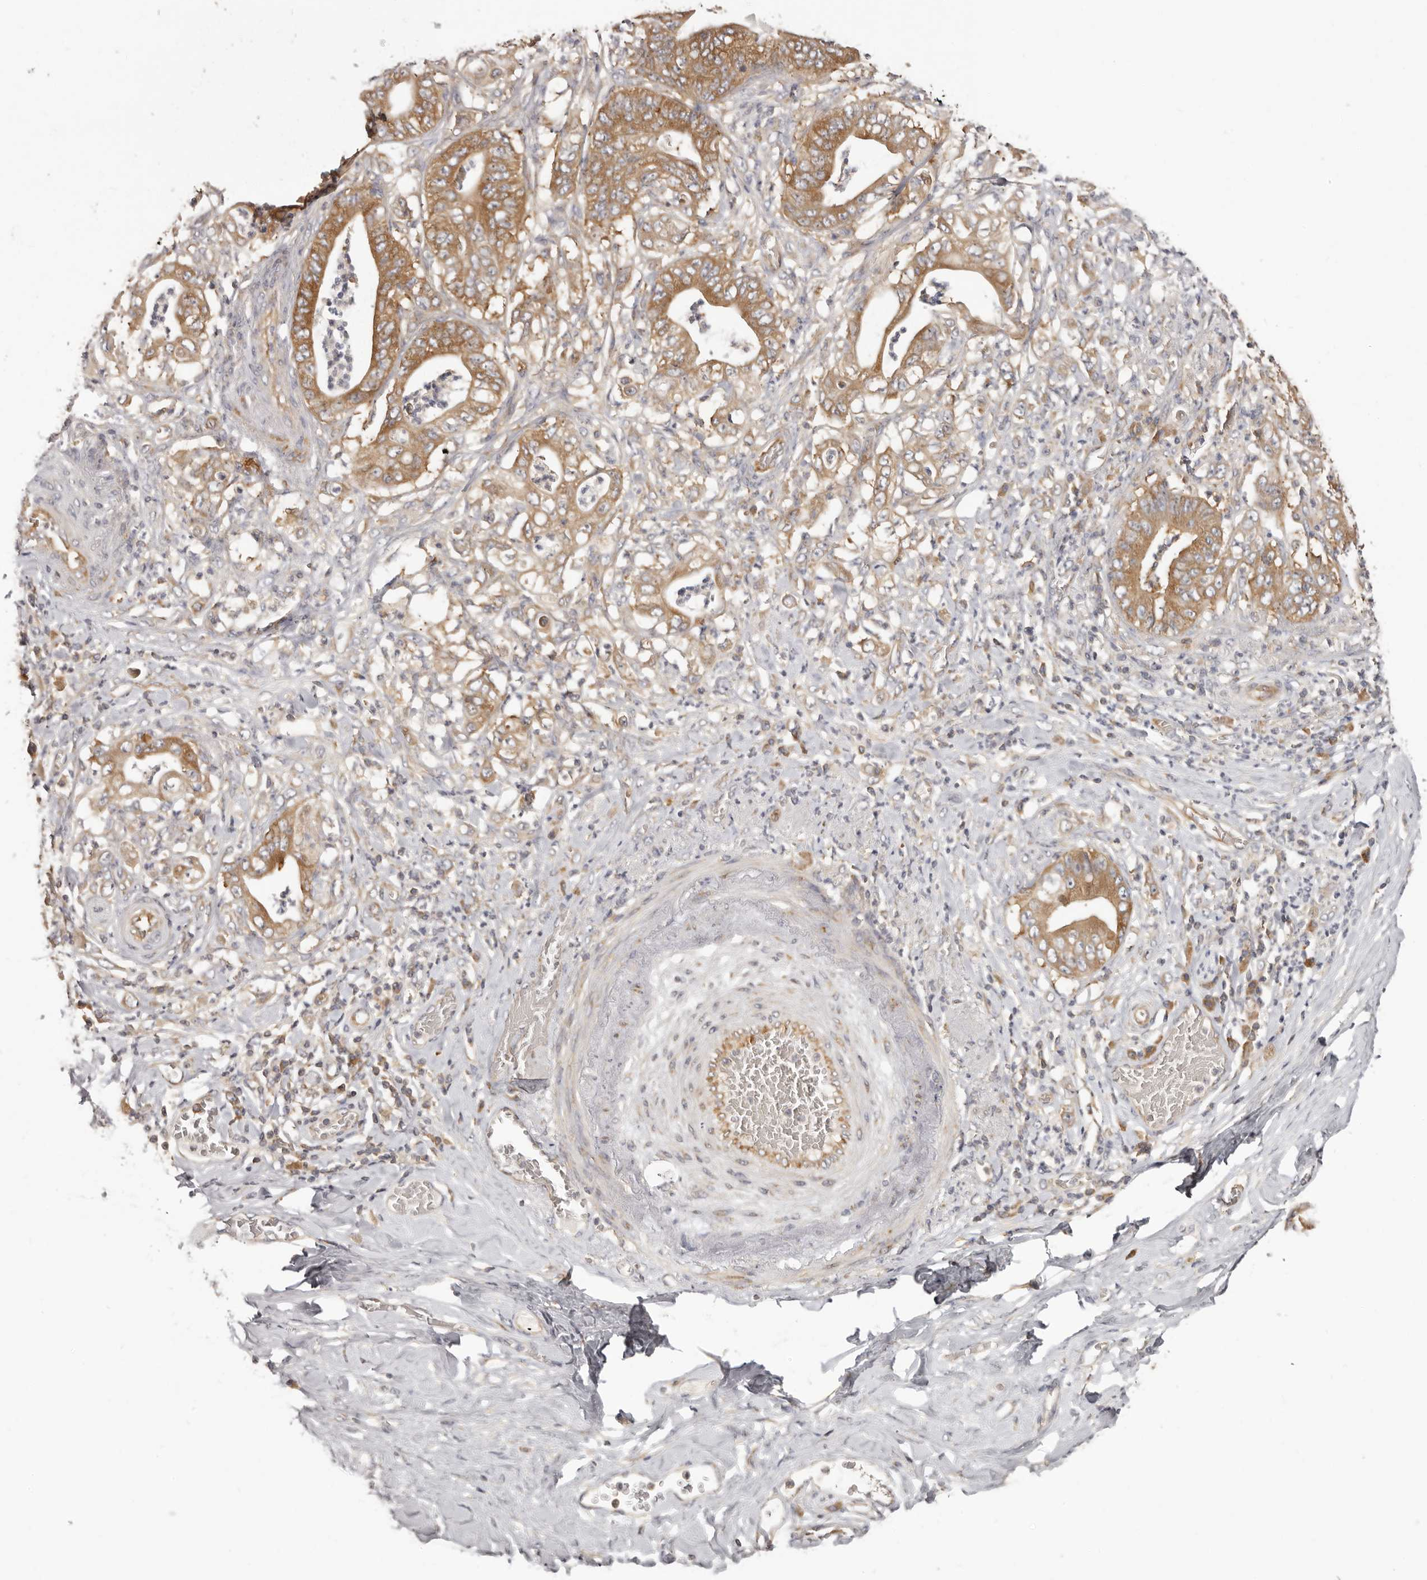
{"staining": {"intensity": "moderate", "quantity": ">75%", "location": "cytoplasmic/membranous"}, "tissue": "stomach cancer", "cell_type": "Tumor cells", "image_type": "cancer", "snomed": [{"axis": "morphology", "description": "Adenocarcinoma, NOS"}, {"axis": "topography", "description": "Stomach"}], "caption": "Immunohistochemical staining of stomach adenocarcinoma exhibits medium levels of moderate cytoplasmic/membranous protein staining in about >75% of tumor cells.", "gene": "EEF1E1", "patient": {"sex": "female", "age": 73}}